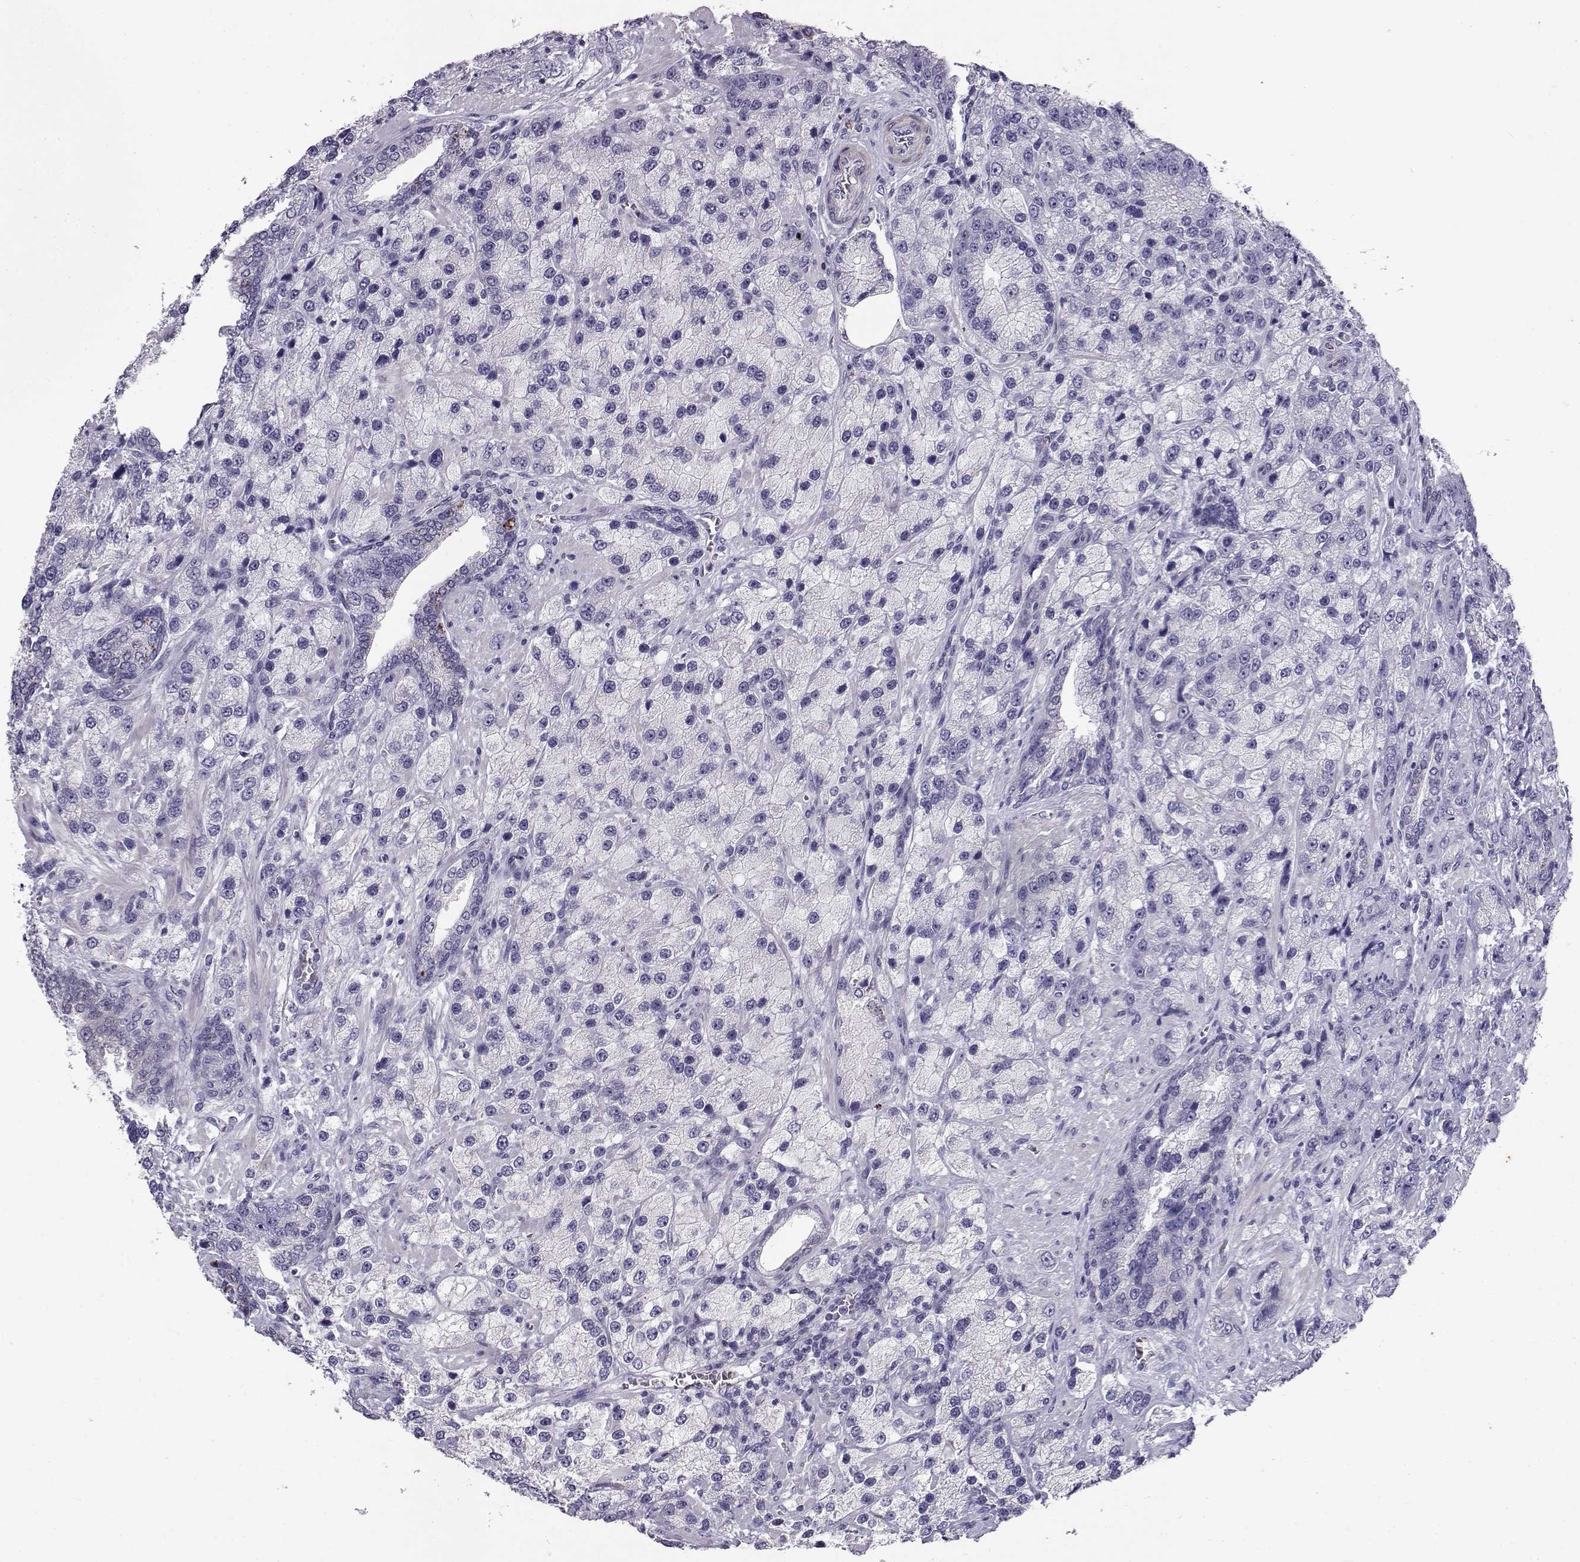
{"staining": {"intensity": "negative", "quantity": "none", "location": "none"}, "tissue": "prostate cancer", "cell_type": "Tumor cells", "image_type": "cancer", "snomed": [{"axis": "morphology", "description": "Adenocarcinoma, NOS"}, {"axis": "topography", "description": "Prostate"}], "caption": "High power microscopy micrograph of an immunohistochemistry (IHC) photomicrograph of prostate cancer (adenocarcinoma), revealing no significant positivity in tumor cells.", "gene": "RD3", "patient": {"sex": "male", "age": 63}}